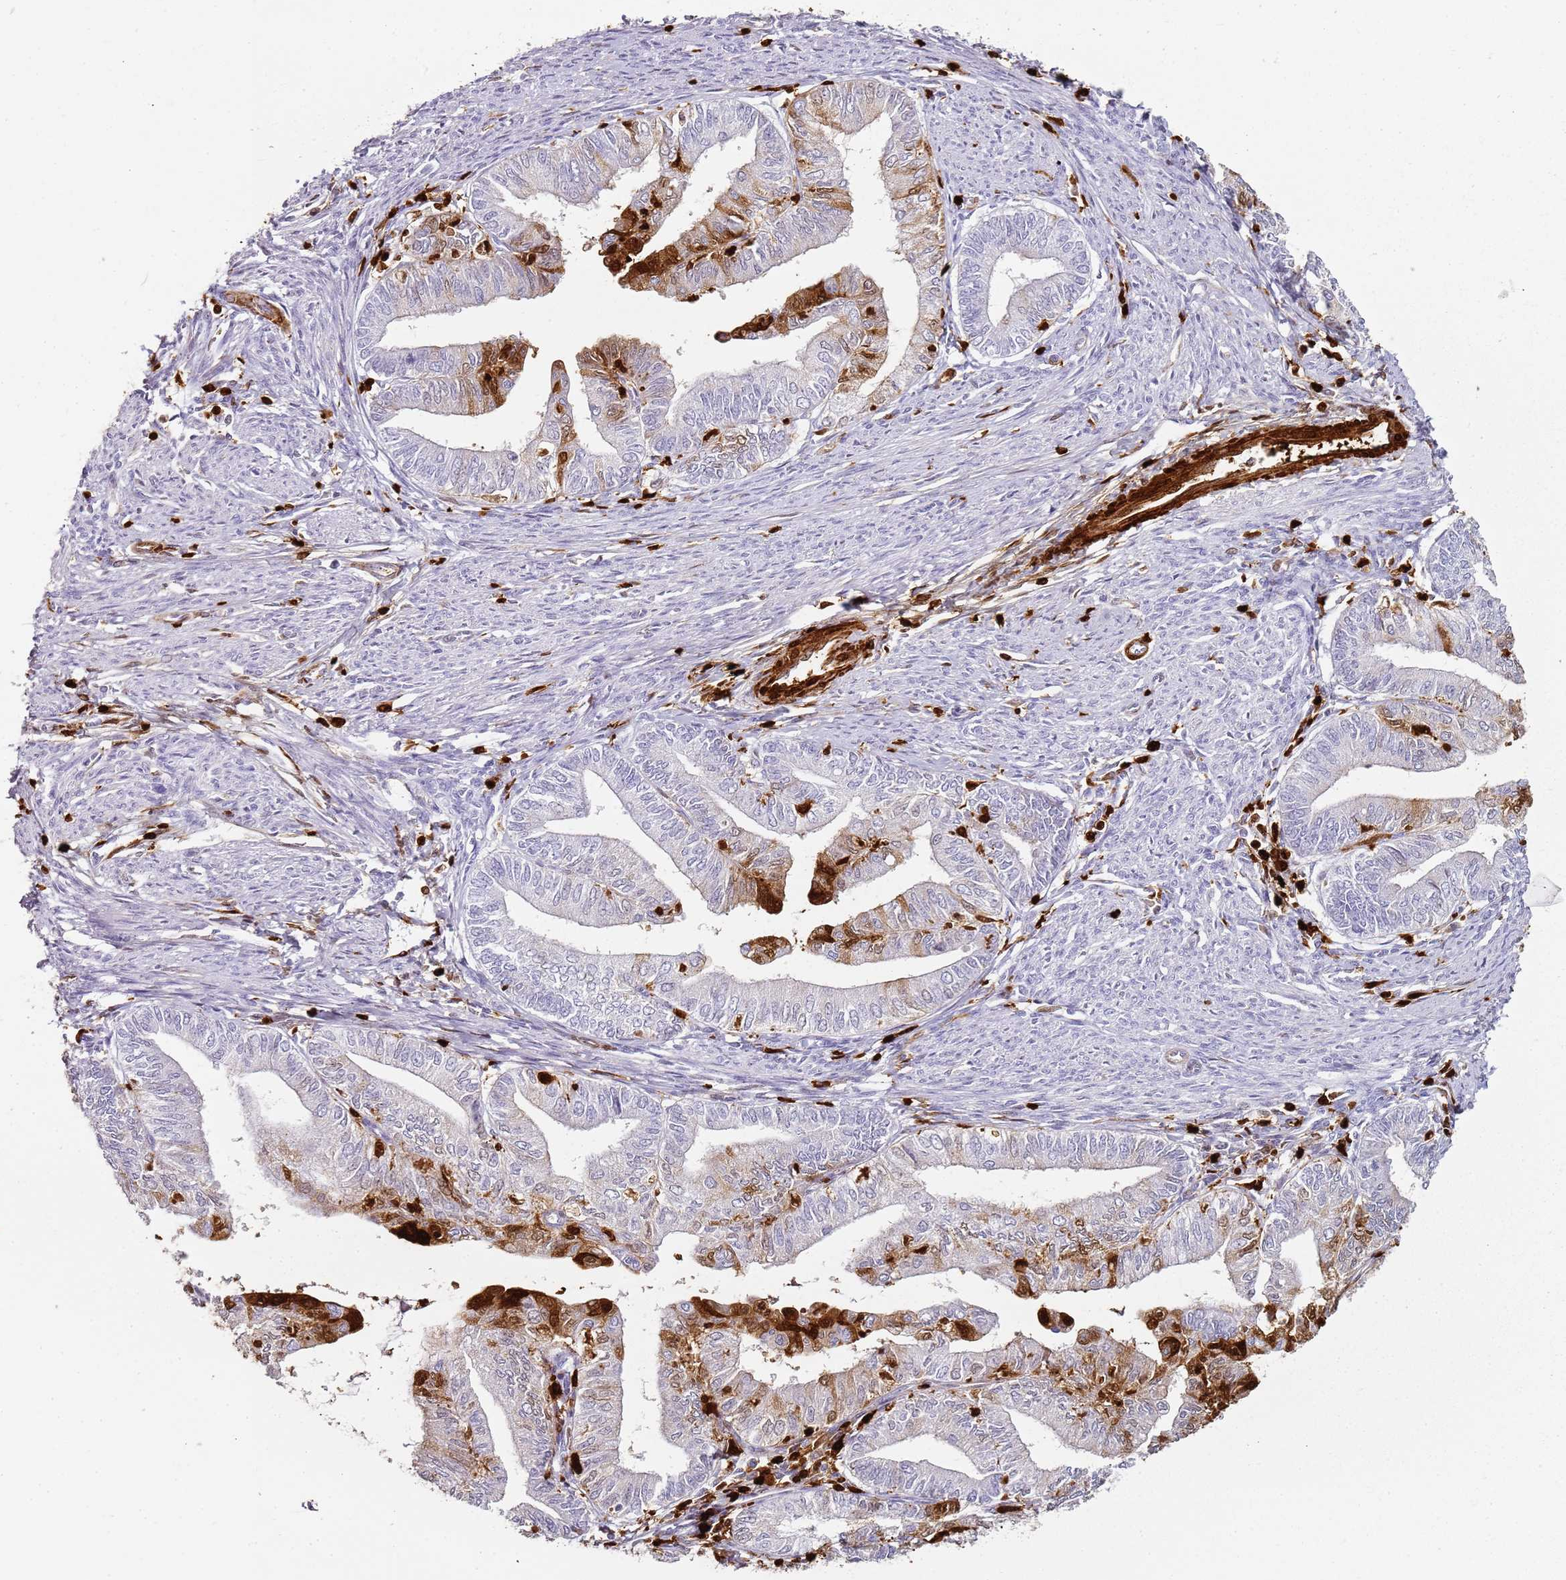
{"staining": {"intensity": "strong", "quantity": "<25%", "location": "cytoplasmic/membranous,nuclear"}, "tissue": "endometrial cancer", "cell_type": "Tumor cells", "image_type": "cancer", "snomed": [{"axis": "morphology", "description": "Adenocarcinoma, NOS"}, {"axis": "topography", "description": "Endometrium"}], "caption": "Immunohistochemistry (IHC) of endometrial adenocarcinoma displays medium levels of strong cytoplasmic/membranous and nuclear staining in about <25% of tumor cells.", "gene": "S100A4", "patient": {"sex": "female", "age": 66}}